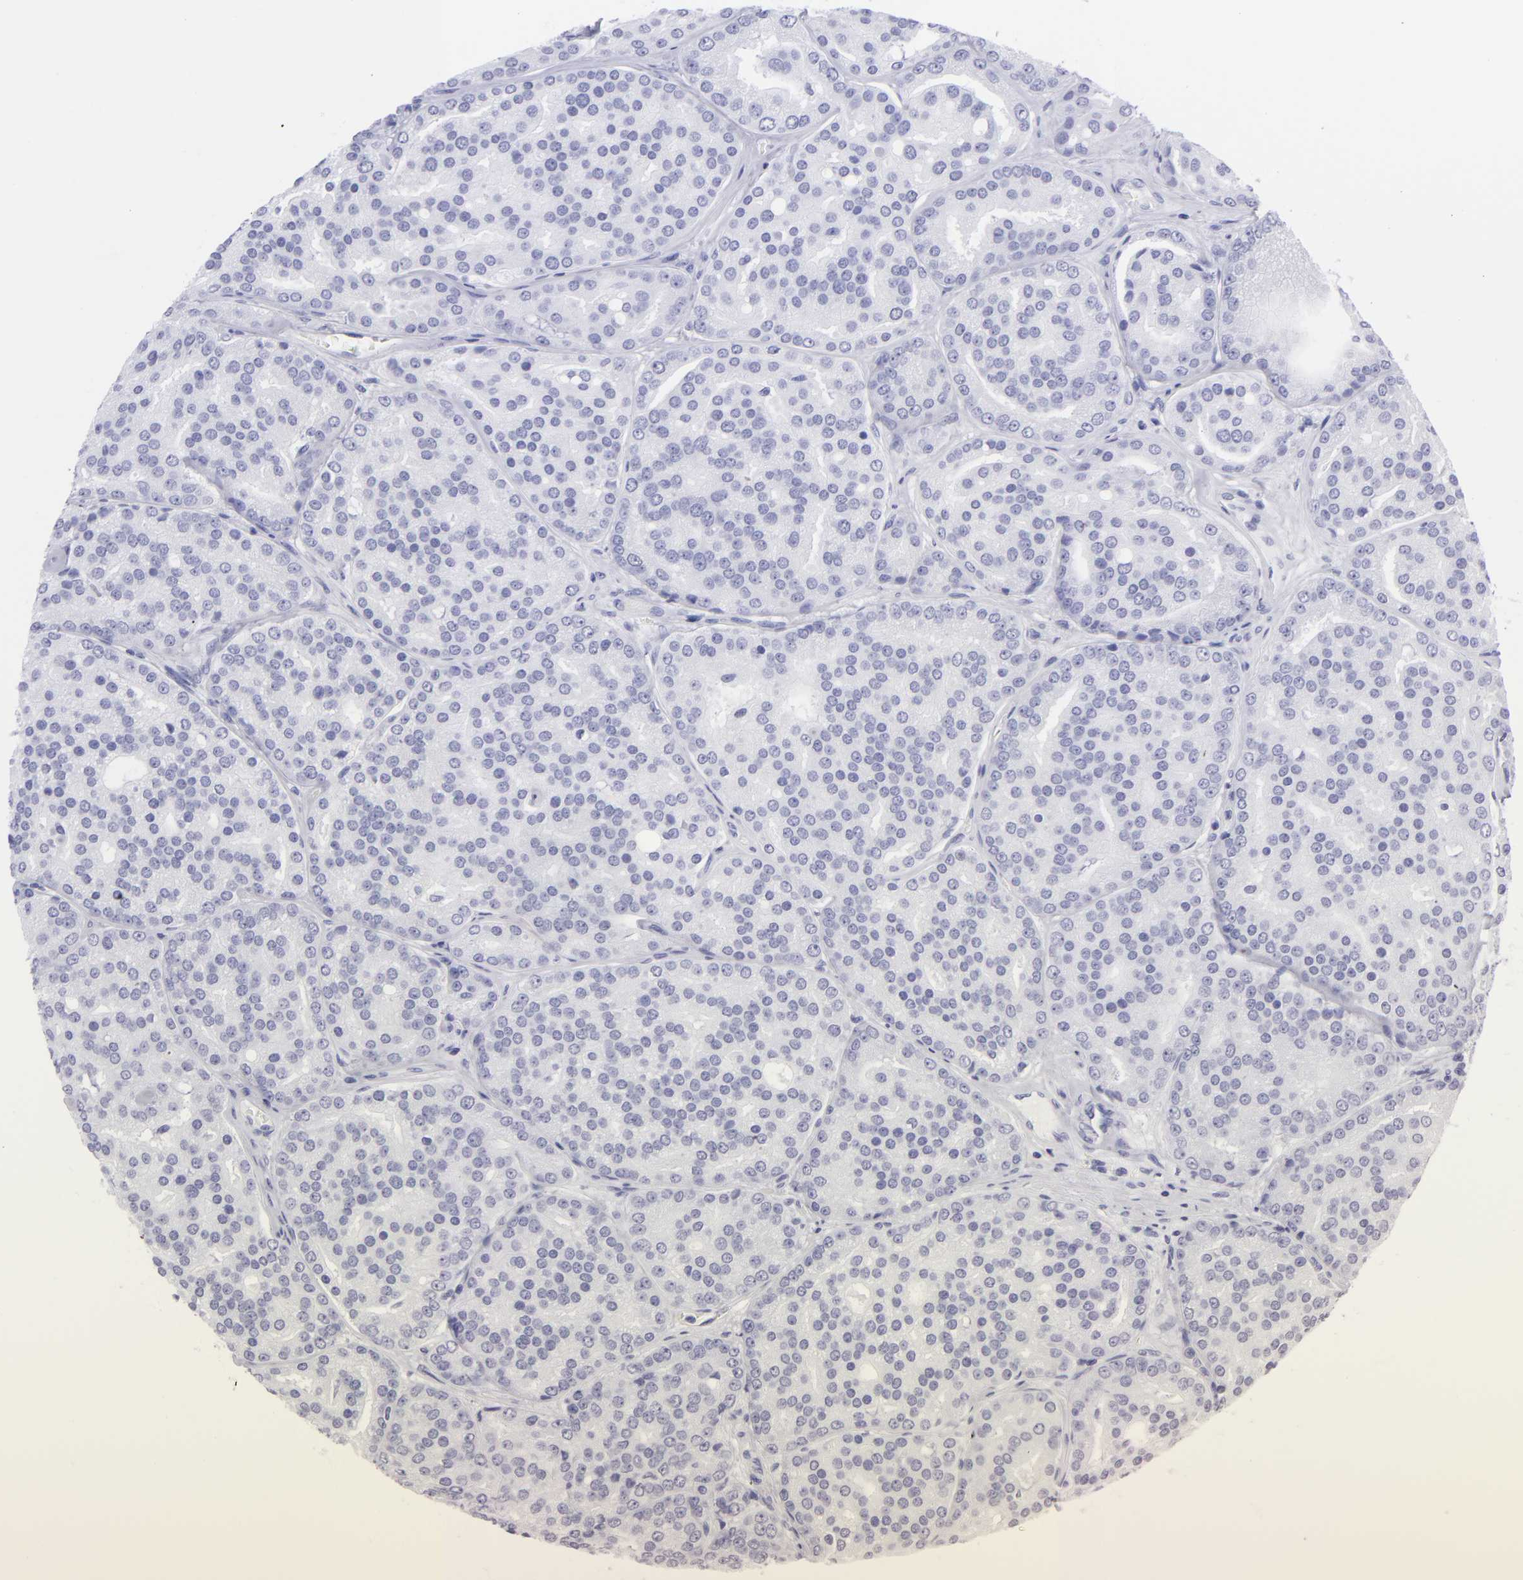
{"staining": {"intensity": "negative", "quantity": "none", "location": "none"}, "tissue": "prostate cancer", "cell_type": "Tumor cells", "image_type": "cancer", "snomed": [{"axis": "morphology", "description": "Adenocarcinoma, High grade"}, {"axis": "topography", "description": "Prostate"}], "caption": "This is an immunohistochemistry histopathology image of prostate cancer. There is no staining in tumor cells.", "gene": "SLC1A3", "patient": {"sex": "male", "age": 64}}